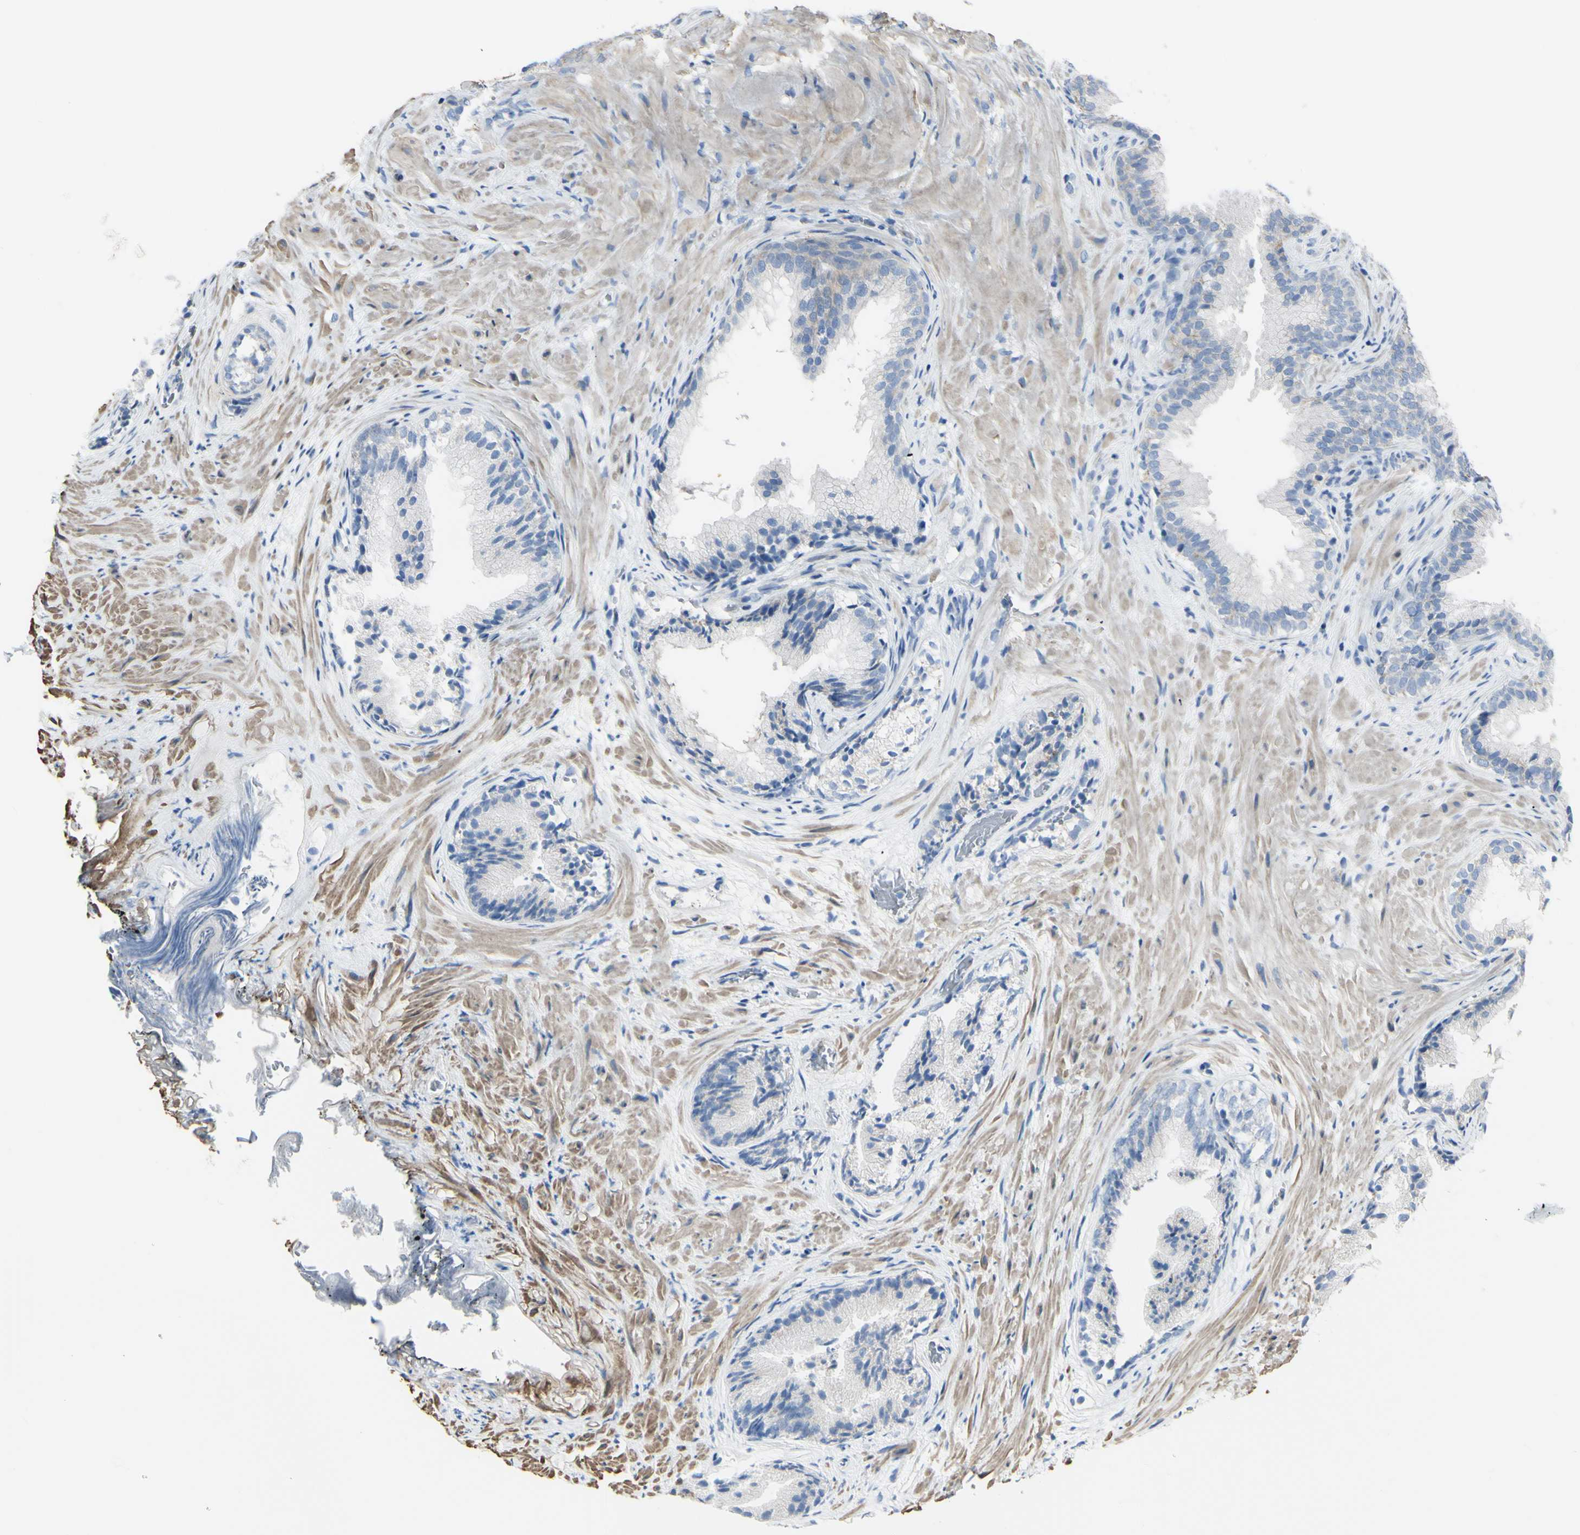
{"staining": {"intensity": "negative", "quantity": "none", "location": "none"}, "tissue": "prostate", "cell_type": "Glandular cells", "image_type": "normal", "snomed": [{"axis": "morphology", "description": "Normal tissue, NOS"}, {"axis": "topography", "description": "Prostate"}], "caption": "Immunohistochemistry image of normal human prostate stained for a protein (brown), which demonstrates no expression in glandular cells. Nuclei are stained in blue.", "gene": "NCBP2L", "patient": {"sex": "male", "age": 76}}